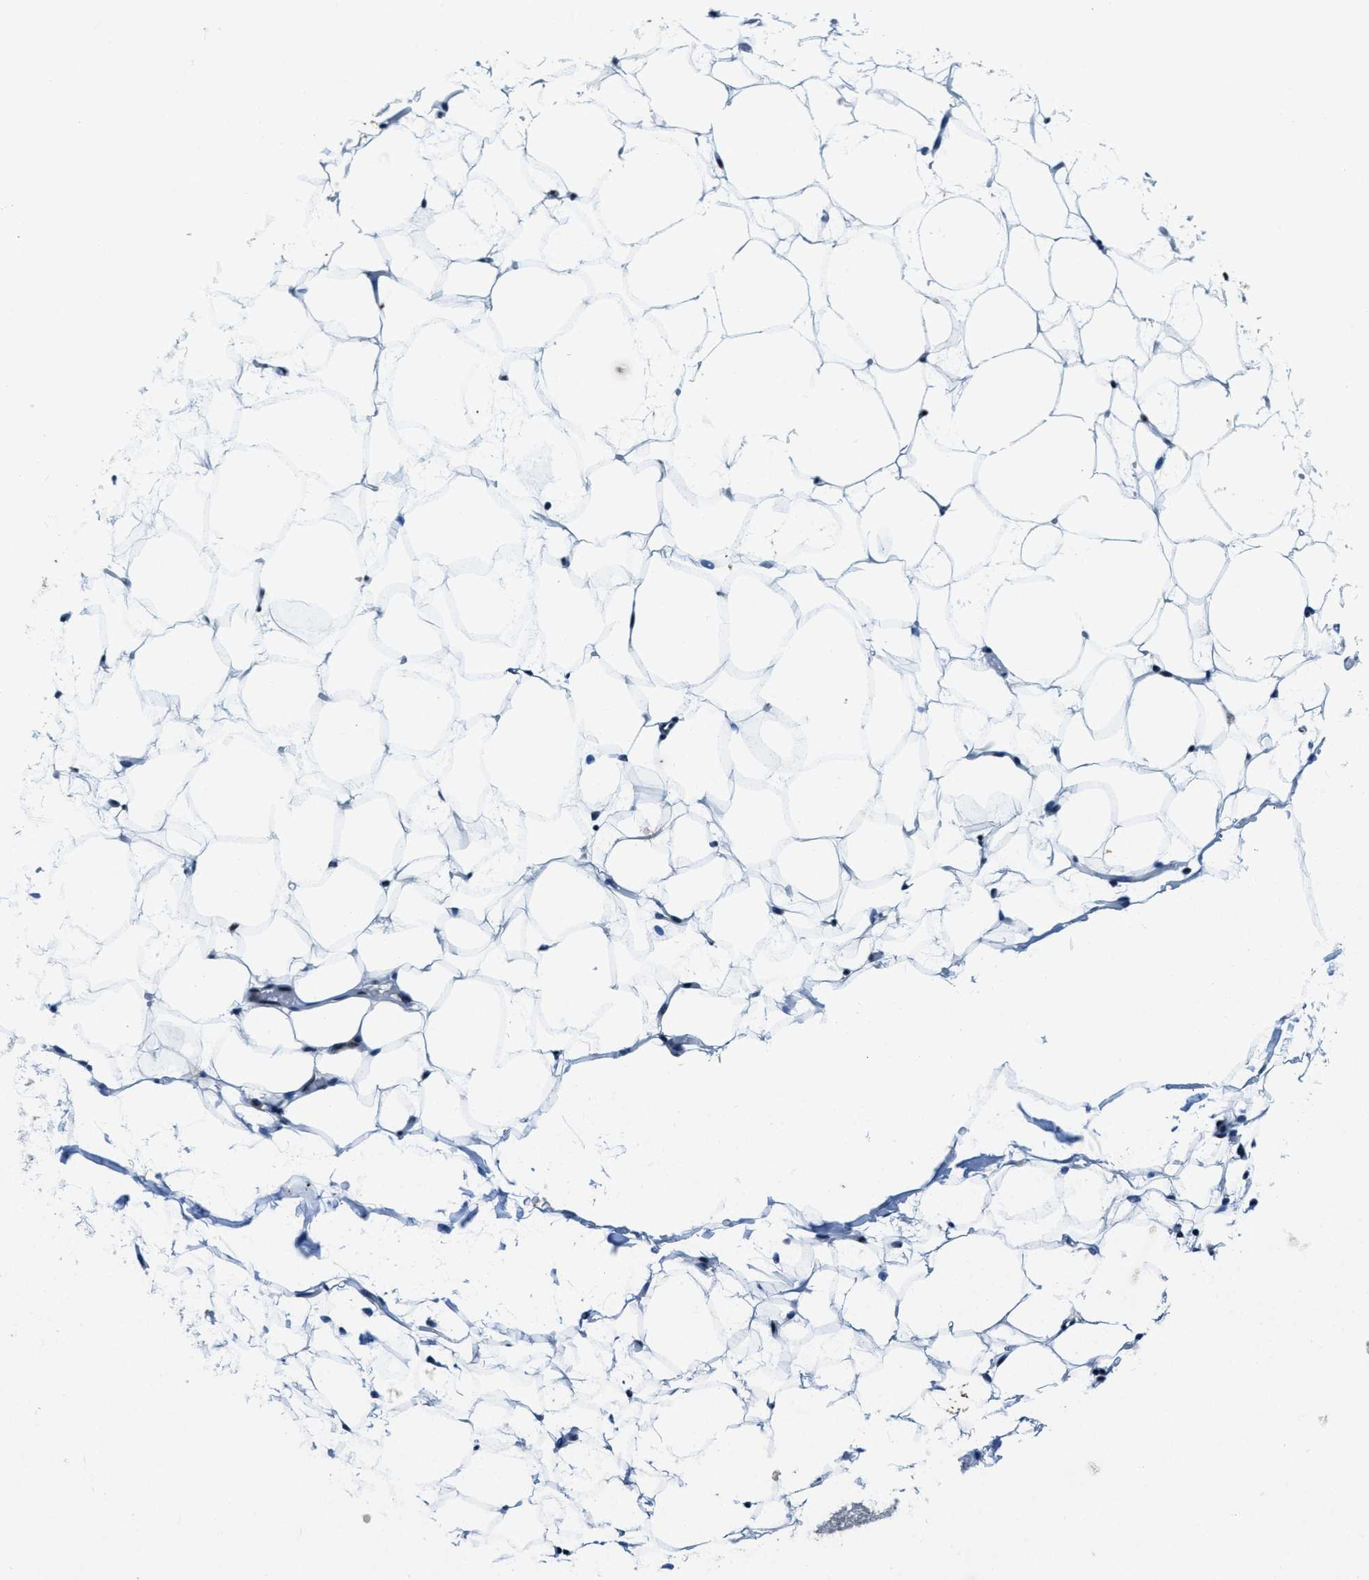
{"staining": {"intensity": "weak", "quantity": ">75%", "location": "nuclear"}, "tissue": "adipose tissue", "cell_type": "Adipocytes", "image_type": "normal", "snomed": [{"axis": "morphology", "description": "Normal tissue, NOS"}, {"axis": "topography", "description": "Breast"}, {"axis": "topography", "description": "Soft tissue"}], "caption": "The photomicrograph displays a brown stain indicating the presence of a protein in the nuclear of adipocytes in adipose tissue. The staining is performed using DAB (3,3'-diaminobenzidine) brown chromogen to label protein expression. The nuclei are counter-stained blue using hematoxylin.", "gene": "SSB", "patient": {"sex": "female", "age": 75}}